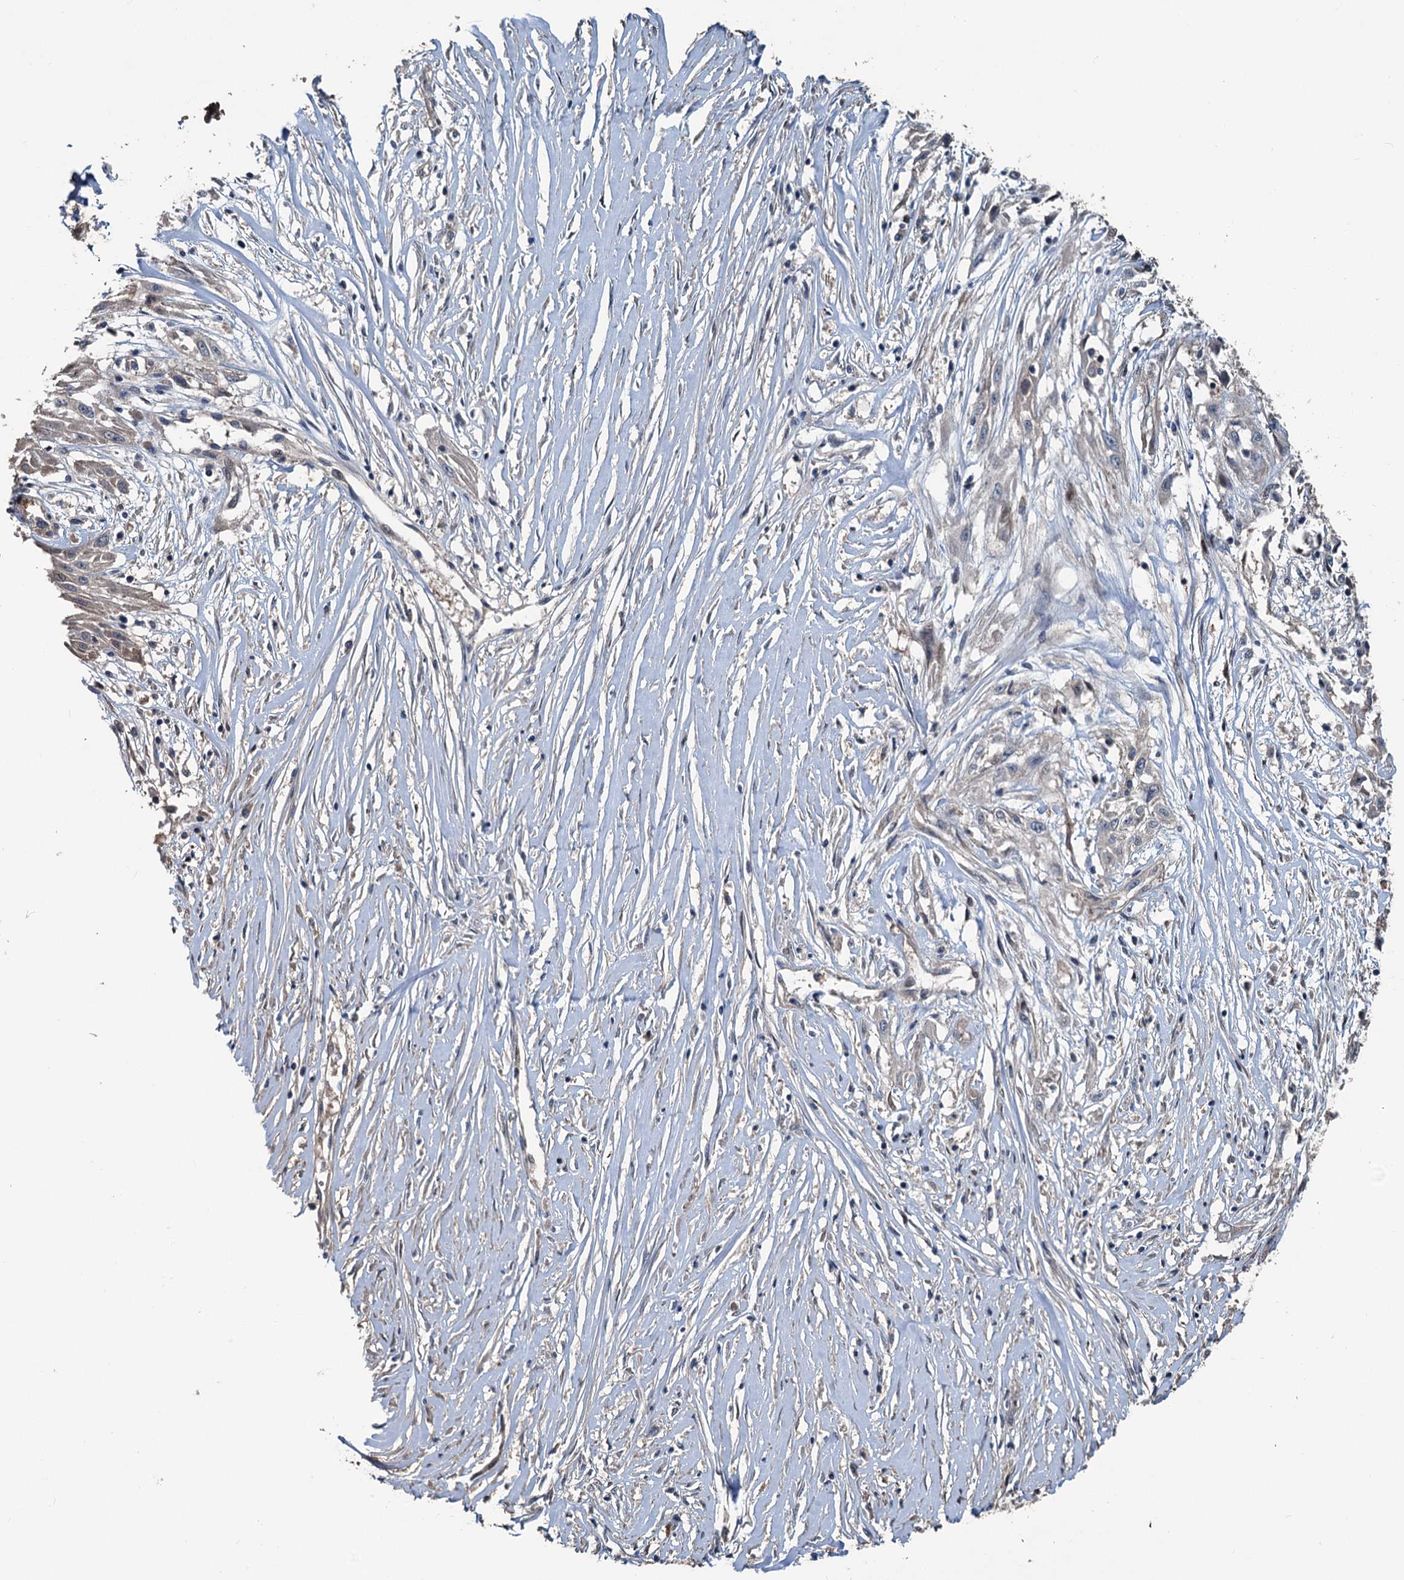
{"staining": {"intensity": "negative", "quantity": "none", "location": "none"}, "tissue": "skin cancer", "cell_type": "Tumor cells", "image_type": "cancer", "snomed": [{"axis": "morphology", "description": "Squamous cell carcinoma, NOS"}, {"axis": "morphology", "description": "Squamous cell carcinoma, metastatic, NOS"}, {"axis": "topography", "description": "Skin"}, {"axis": "topography", "description": "Lymph node"}], "caption": "This is an IHC image of human squamous cell carcinoma (skin). There is no expression in tumor cells.", "gene": "TEDC1", "patient": {"sex": "male", "age": 75}}